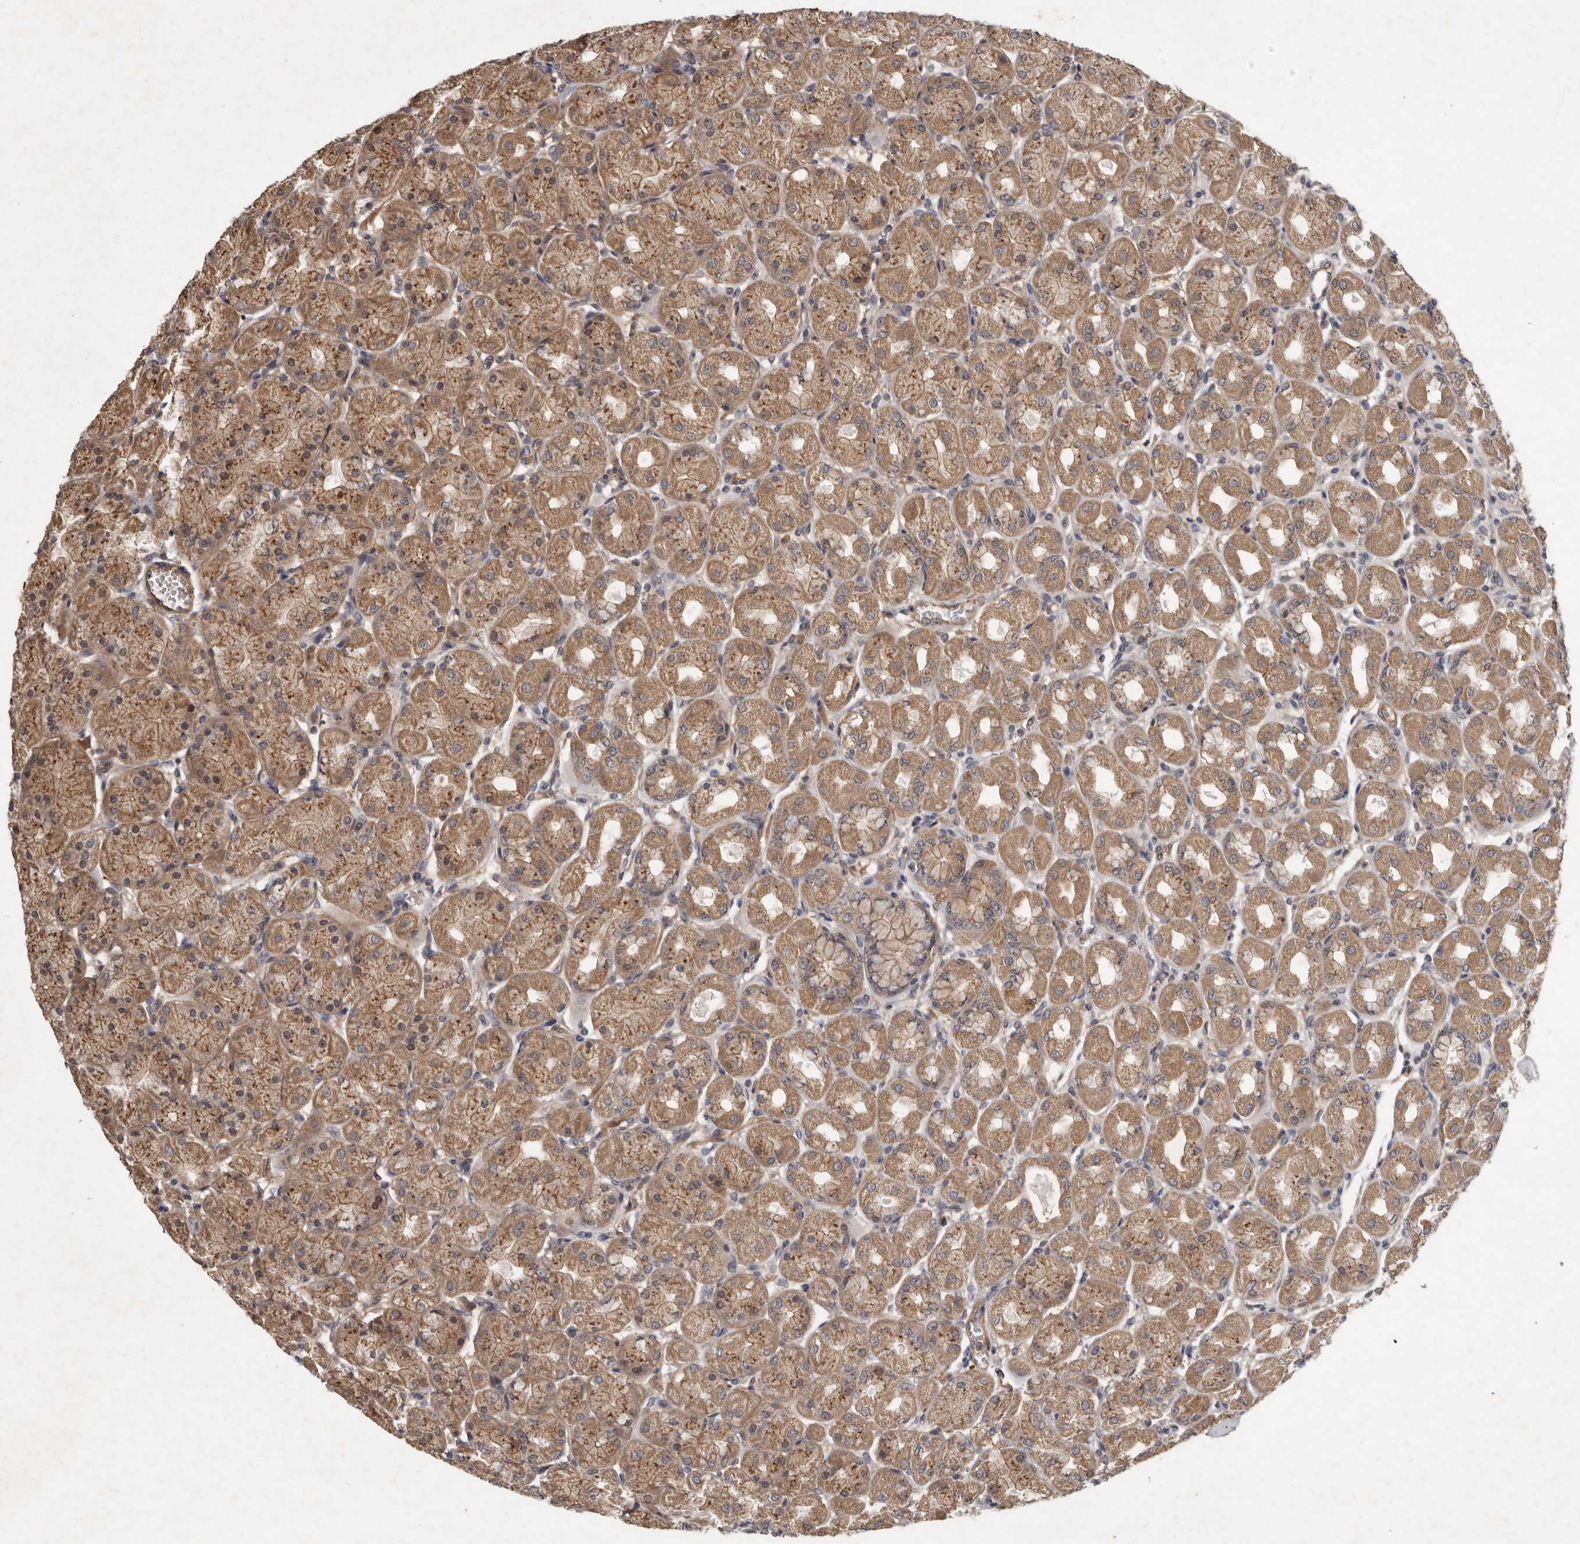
{"staining": {"intensity": "strong", "quantity": "25%-75%", "location": "cytoplasmic/membranous"}, "tissue": "stomach", "cell_type": "Glandular cells", "image_type": "normal", "snomed": [{"axis": "morphology", "description": "Normal tissue, NOS"}, {"axis": "topography", "description": "Stomach, upper"}], "caption": "High-magnification brightfield microscopy of unremarkable stomach stained with DAB (3,3'-diaminobenzidine) (brown) and counterstained with hematoxylin (blue). glandular cells exhibit strong cytoplasmic/membranous staining is seen in approximately25%-75% of cells.", "gene": "DNAJC28", "patient": {"sex": "female", "age": 56}}